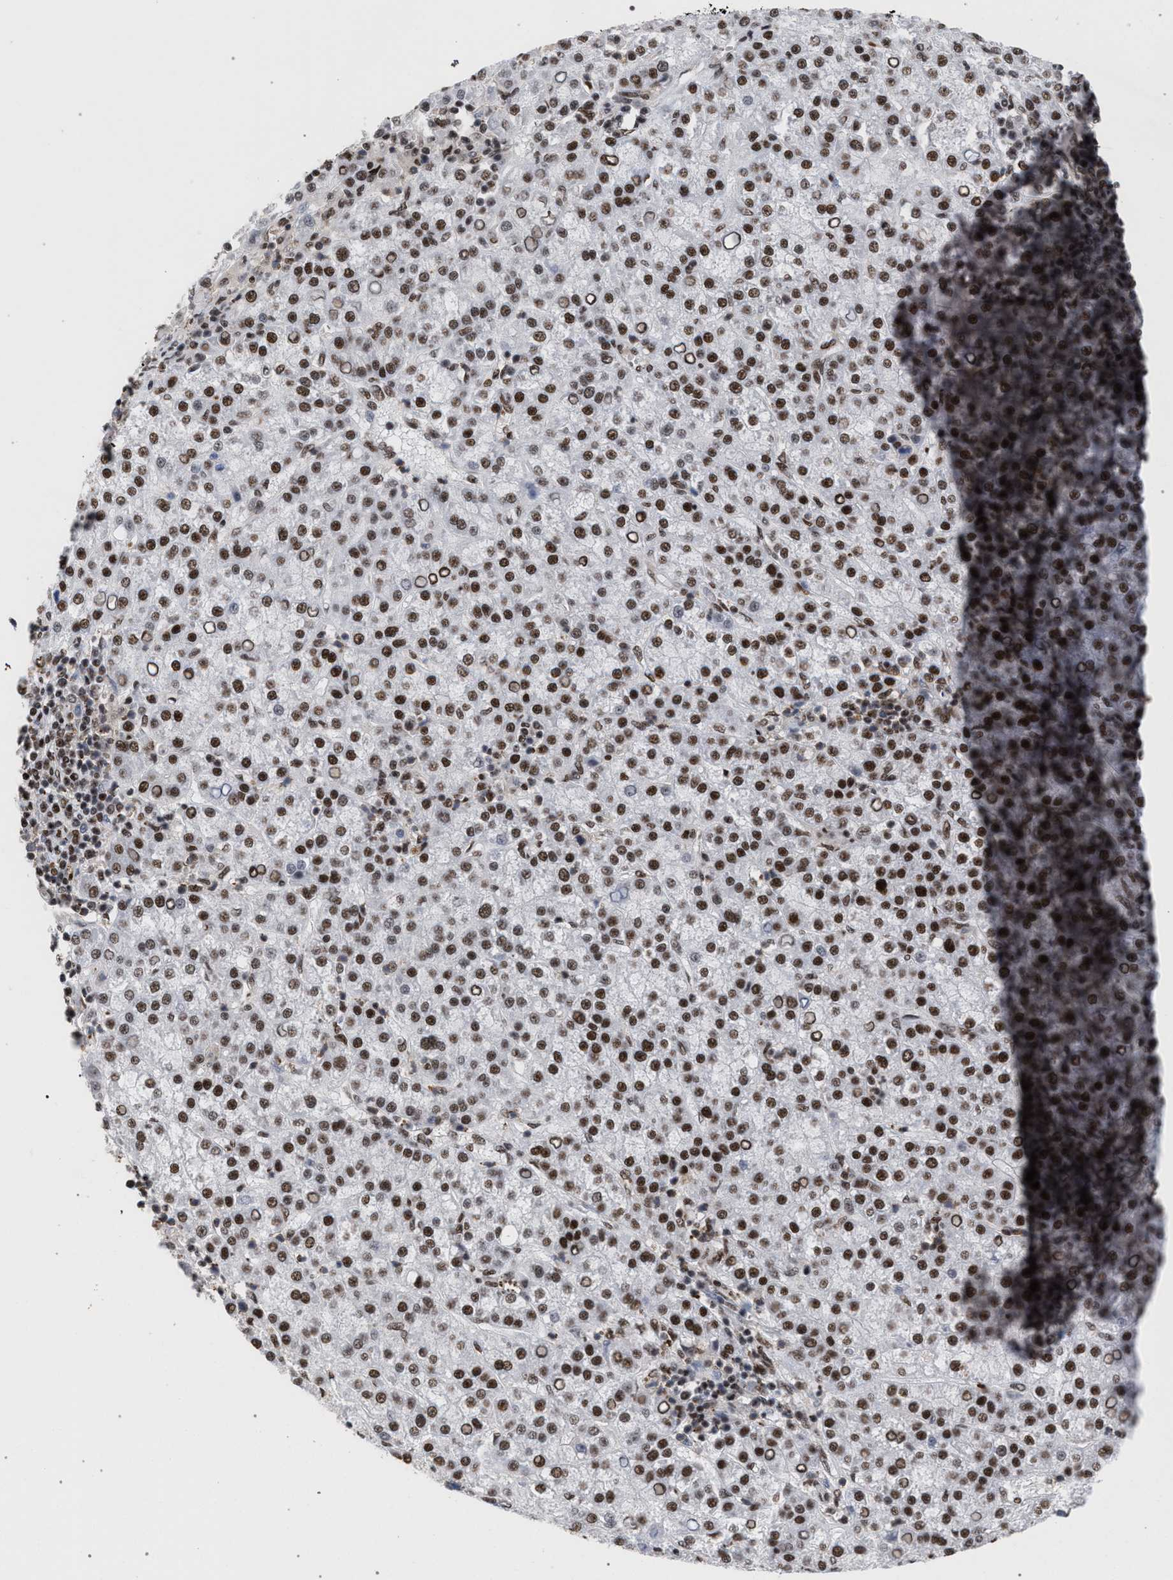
{"staining": {"intensity": "moderate", "quantity": ">75%", "location": "nuclear"}, "tissue": "liver cancer", "cell_type": "Tumor cells", "image_type": "cancer", "snomed": [{"axis": "morphology", "description": "Carcinoma, Hepatocellular, NOS"}, {"axis": "topography", "description": "Liver"}], "caption": "IHC micrograph of neoplastic tissue: liver cancer stained using immunohistochemistry (IHC) shows medium levels of moderate protein expression localized specifically in the nuclear of tumor cells, appearing as a nuclear brown color.", "gene": "SCAF4", "patient": {"sex": "female", "age": 58}}